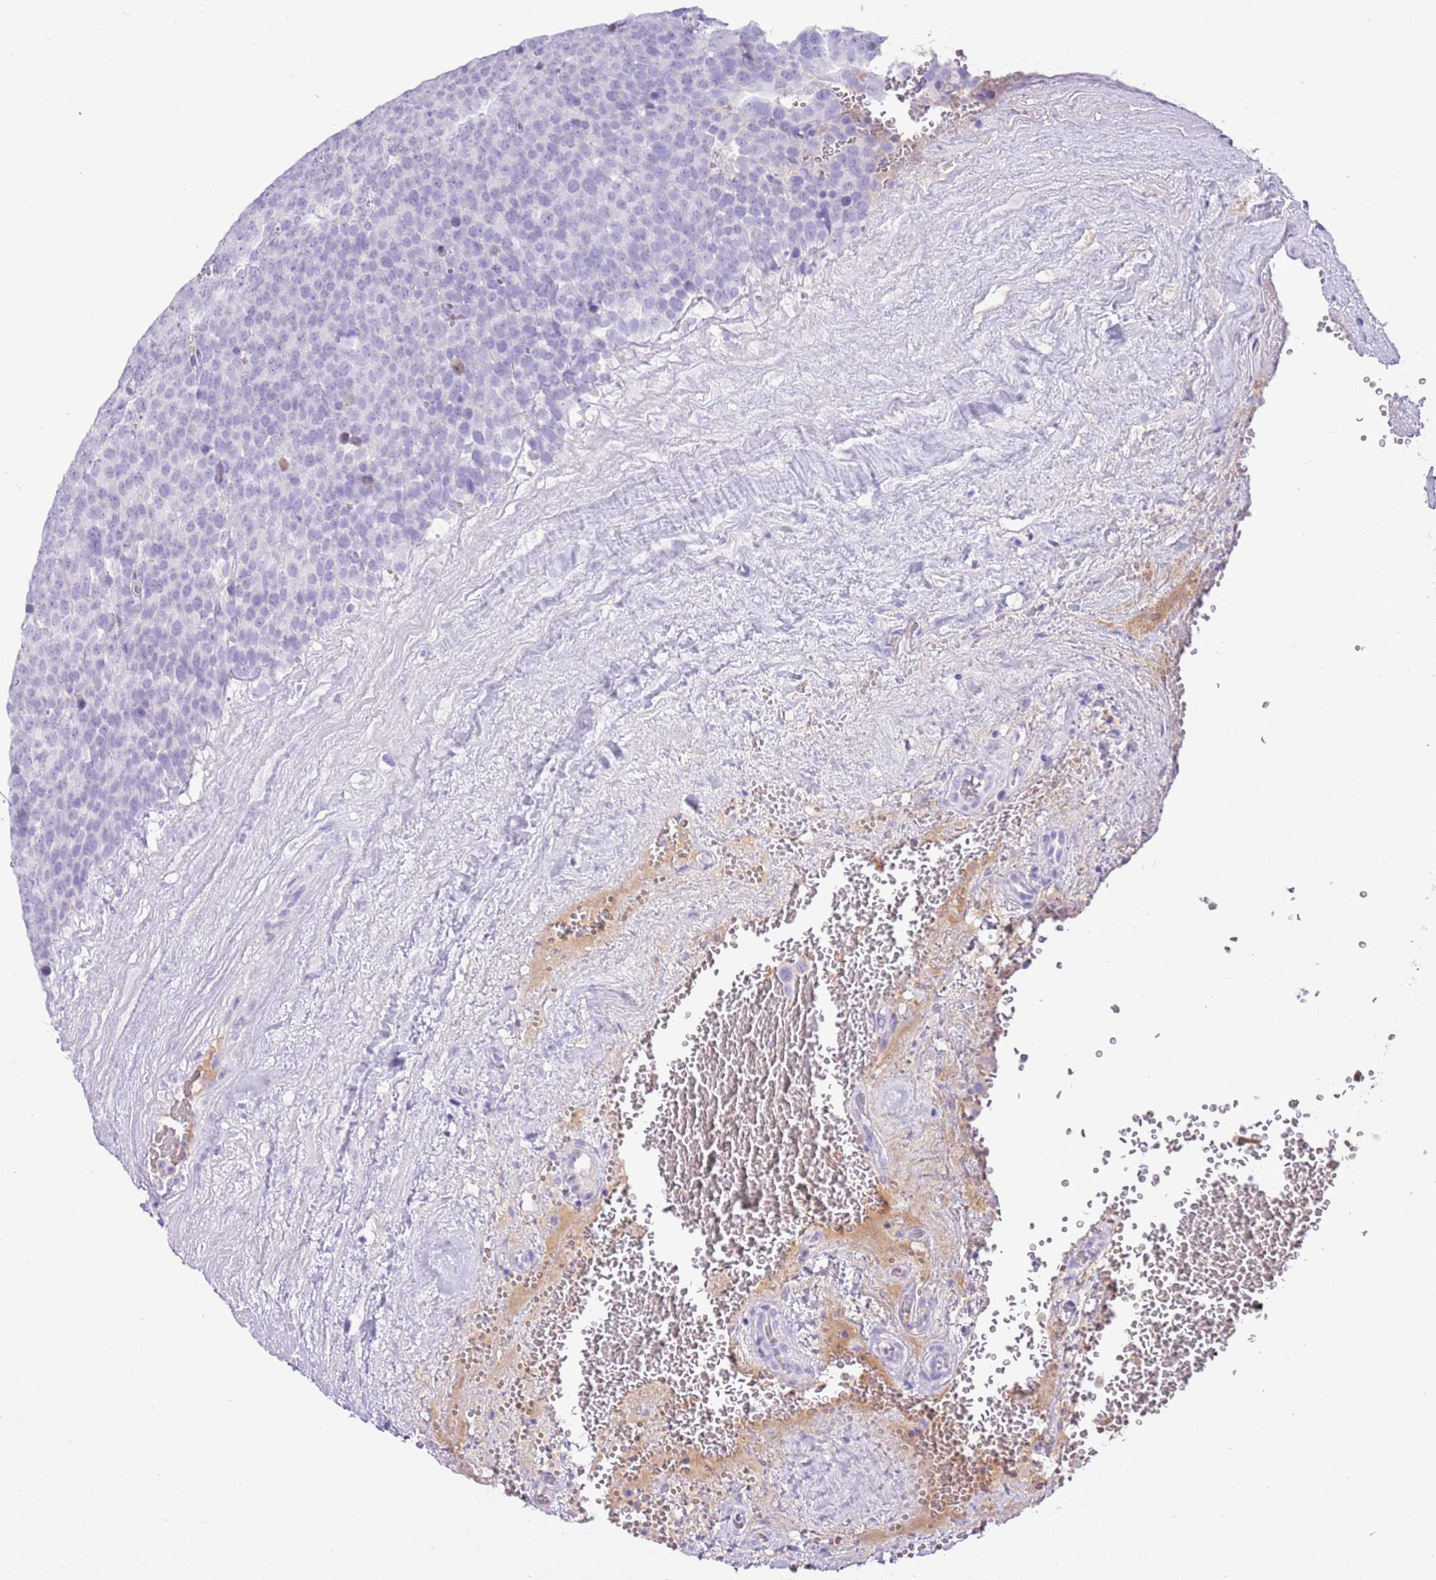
{"staining": {"intensity": "negative", "quantity": "none", "location": "none"}, "tissue": "testis cancer", "cell_type": "Tumor cells", "image_type": "cancer", "snomed": [{"axis": "morphology", "description": "Seminoma, NOS"}, {"axis": "topography", "description": "Testis"}], "caption": "Image shows no protein expression in tumor cells of seminoma (testis) tissue.", "gene": "IGKV3D-11", "patient": {"sex": "male", "age": 71}}